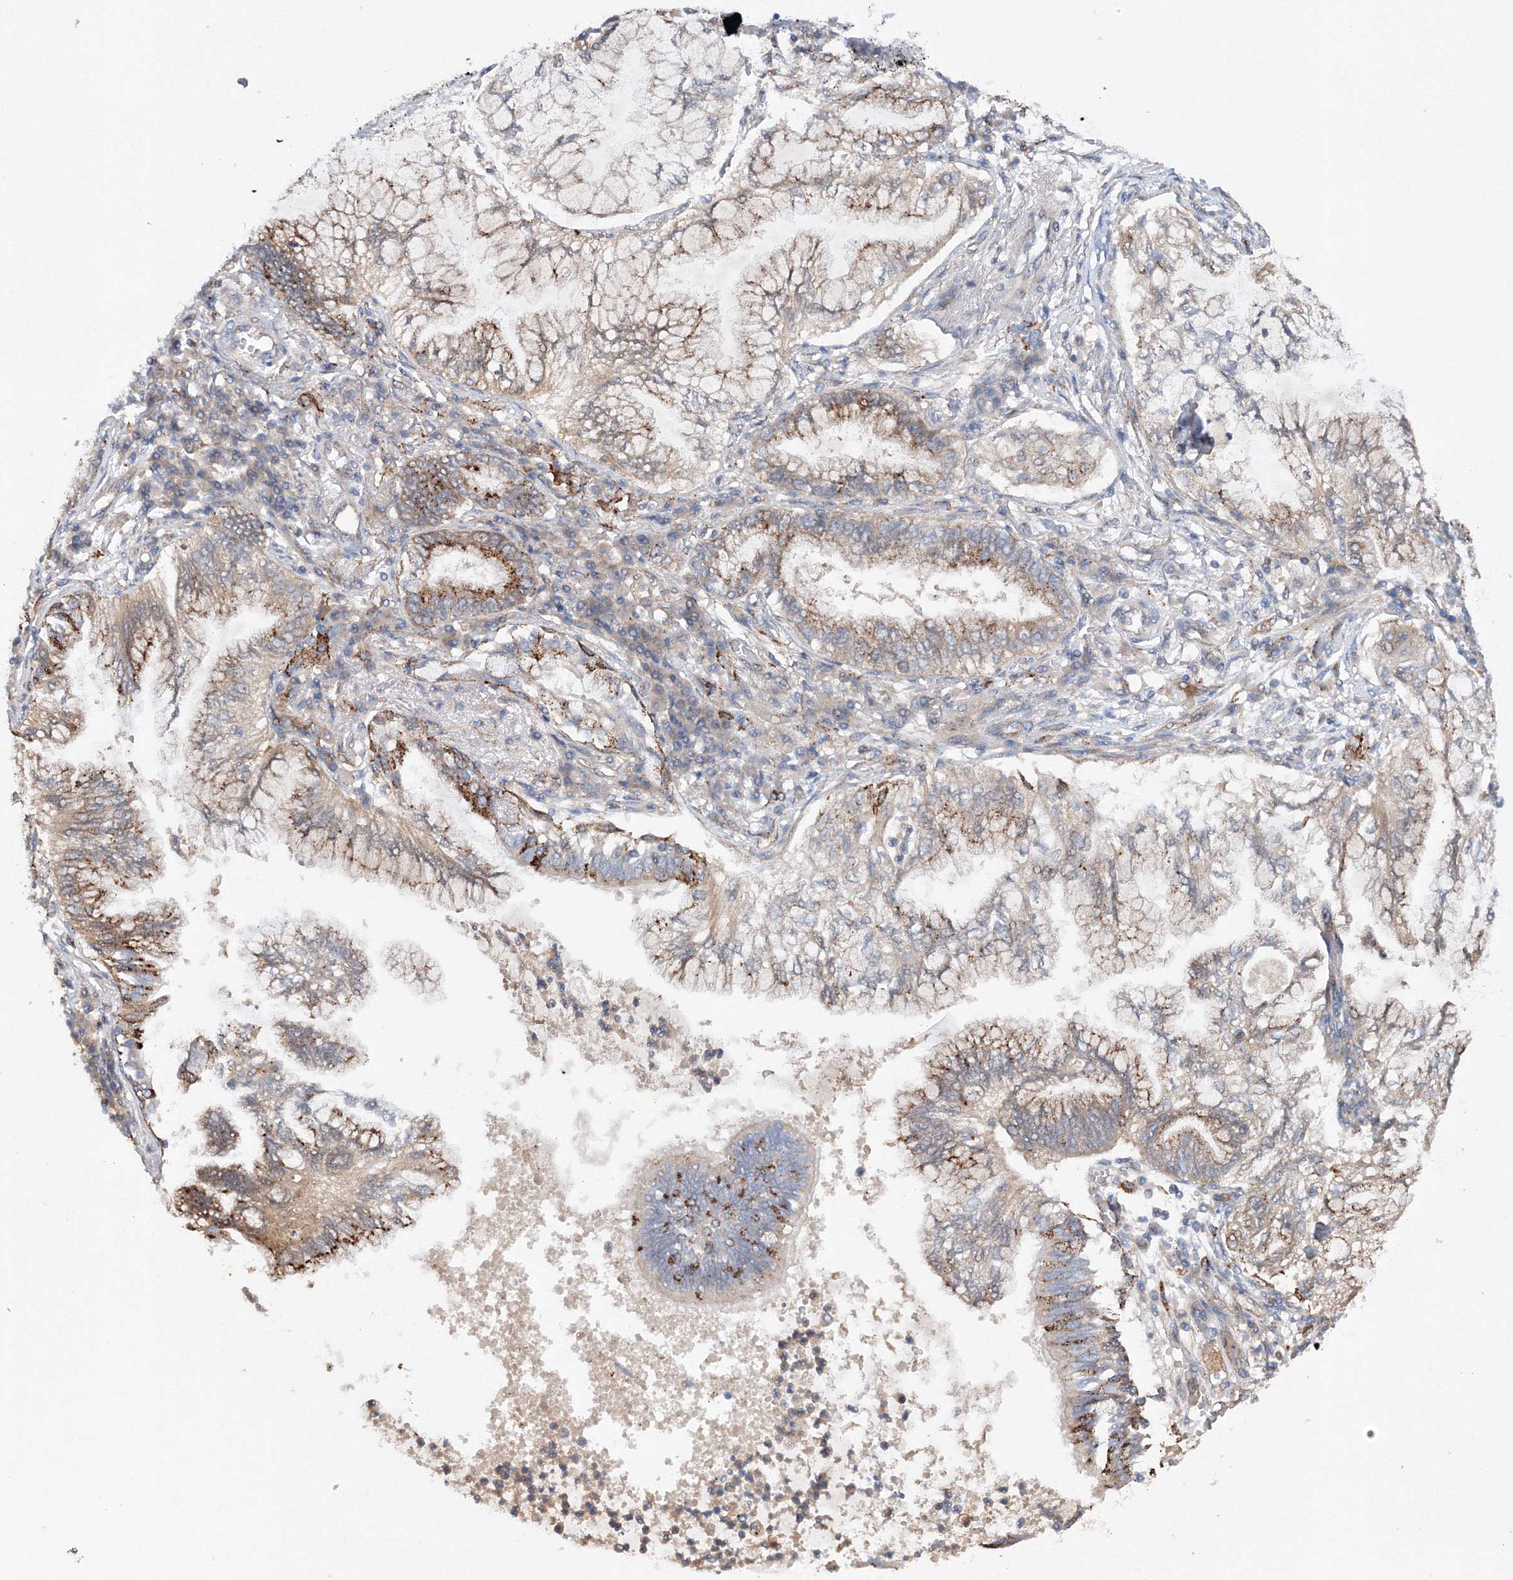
{"staining": {"intensity": "moderate", "quantity": "25%-75%", "location": "cytoplasmic/membranous"}, "tissue": "lung cancer", "cell_type": "Tumor cells", "image_type": "cancer", "snomed": [{"axis": "morphology", "description": "Adenocarcinoma, NOS"}, {"axis": "topography", "description": "Lung"}], "caption": "Immunohistochemical staining of human adenocarcinoma (lung) shows moderate cytoplasmic/membranous protein staining in approximately 25%-75% of tumor cells.", "gene": "DCTD", "patient": {"sex": "female", "age": 70}}